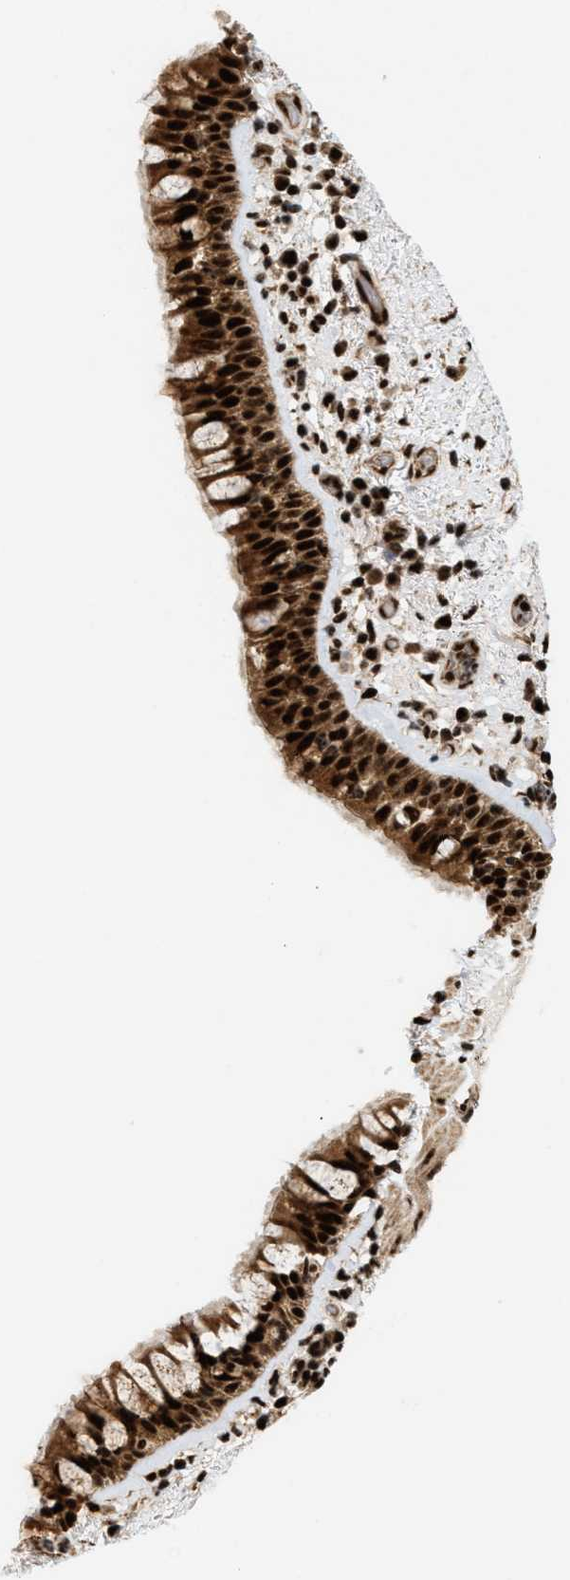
{"staining": {"intensity": "strong", "quantity": ">75%", "location": "cytoplasmic/membranous,nuclear"}, "tissue": "bronchus", "cell_type": "Respiratory epithelial cells", "image_type": "normal", "snomed": [{"axis": "morphology", "description": "Normal tissue, NOS"}, {"axis": "morphology", "description": "Inflammation, NOS"}, {"axis": "topography", "description": "Cartilage tissue"}, {"axis": "topography", "description": "Bronchus"}], "caption": "This histopathology image displays immunohistochemistry (IHC) staining of unremarkable human bronchus, with high strong cytoplasmic/membranous,nuclear positivity in approximately >75% of respiratory epithelial cells.", "gene": "RBM5", "patient": {"sex": "male", "age": 77}}